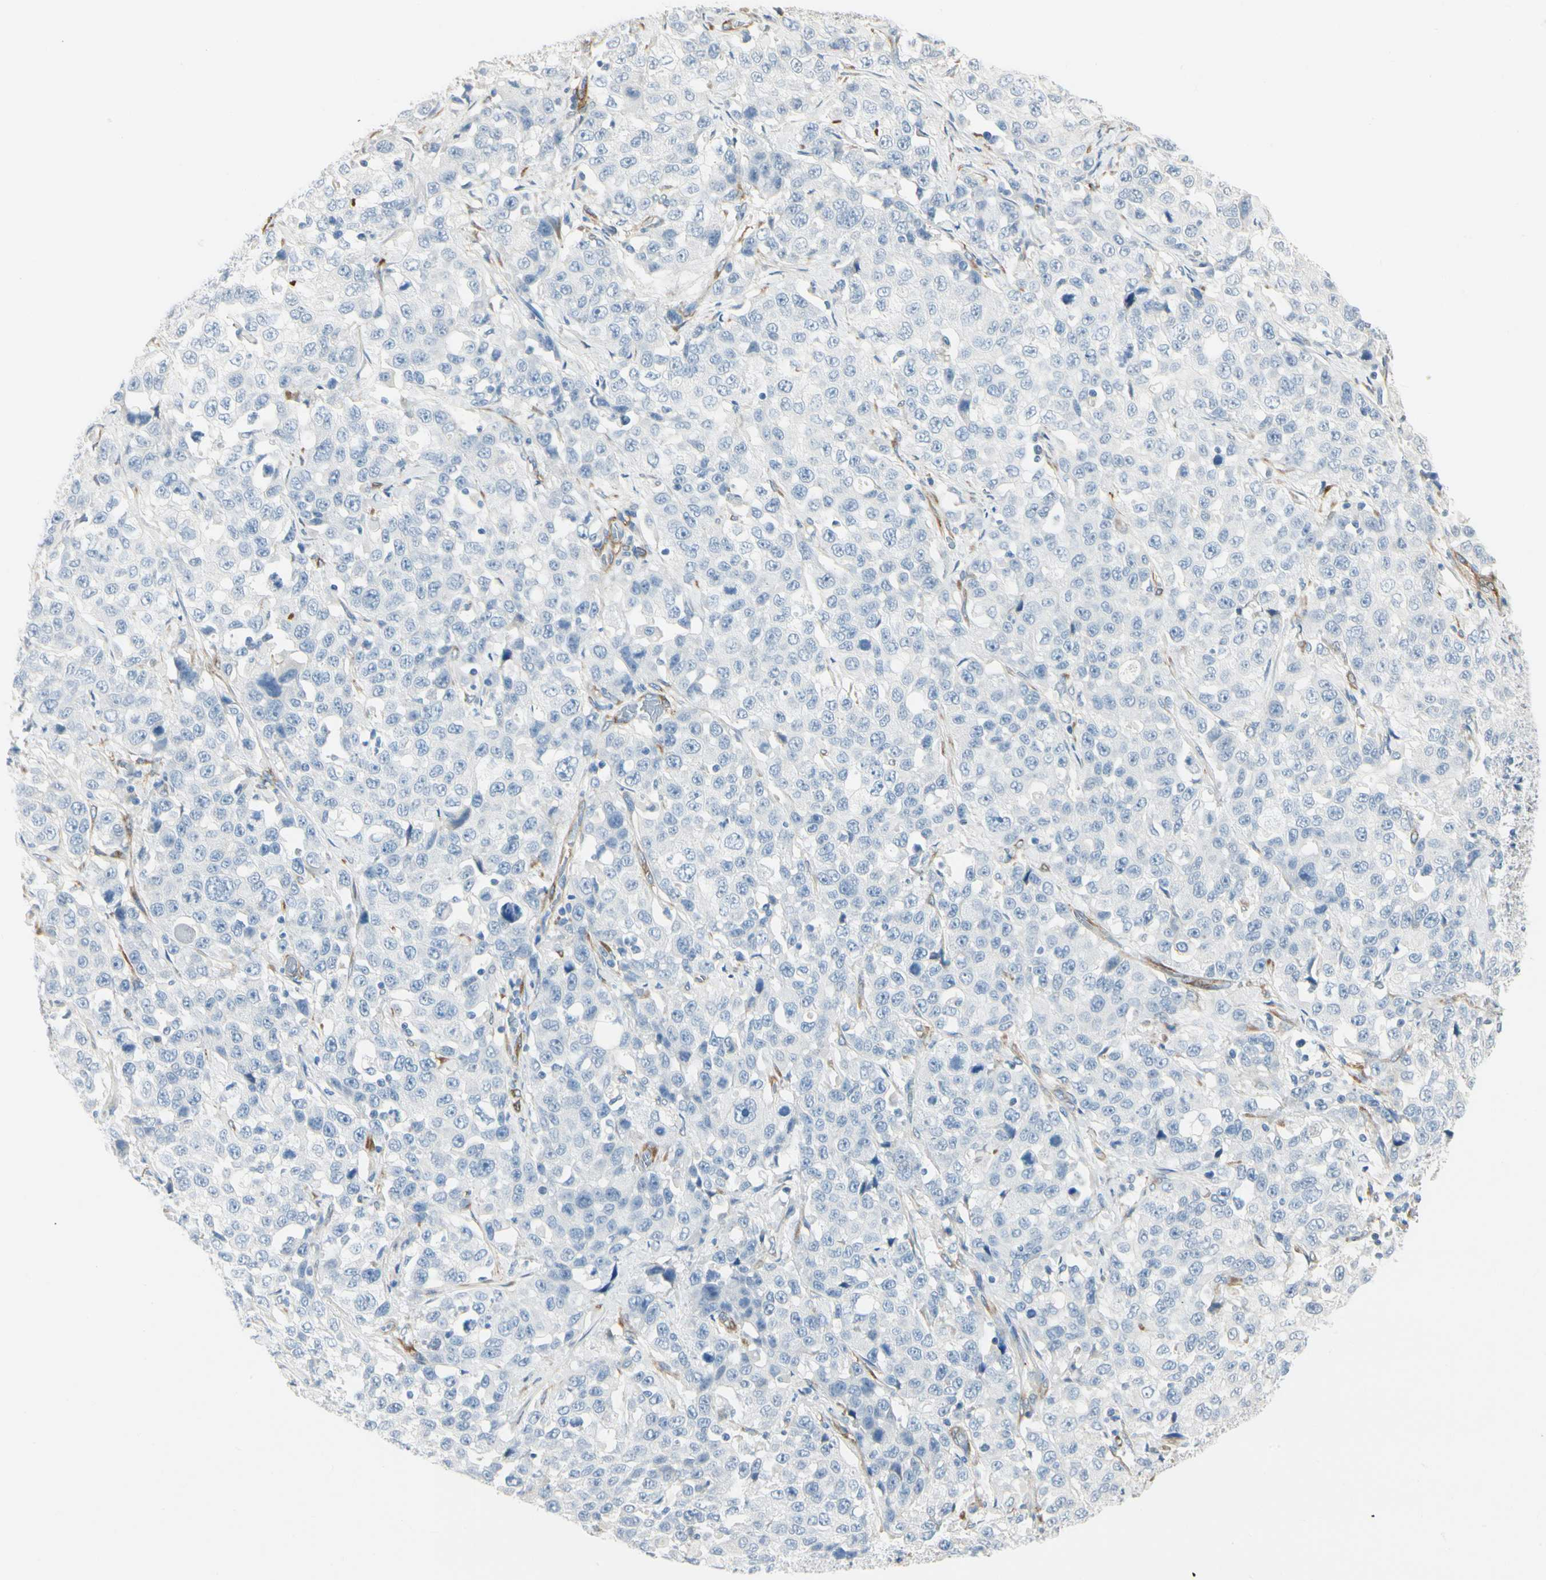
{"staining": {"intensity": "negative", "quantity": "none", "location": "none"}, "tissue": "stomach cancer", "cell_type": "Tumor cells", "image_type": "cancer", "snomed": [{"axis": "morphology", "description": "Normal tissue, NOS"}, {"axis": "morphology", "description": "Adenocarcinoma, NOS"}, {"axis": "topography", "description": "Stomach"}], "caption": "Tumor cells are negative for protein expression in human stomach adenocarcinoma. (IHC, brightfield microscopy, high magnification).", "gene": "AMPH", "patient": {"sex": "male", "age": 48}}